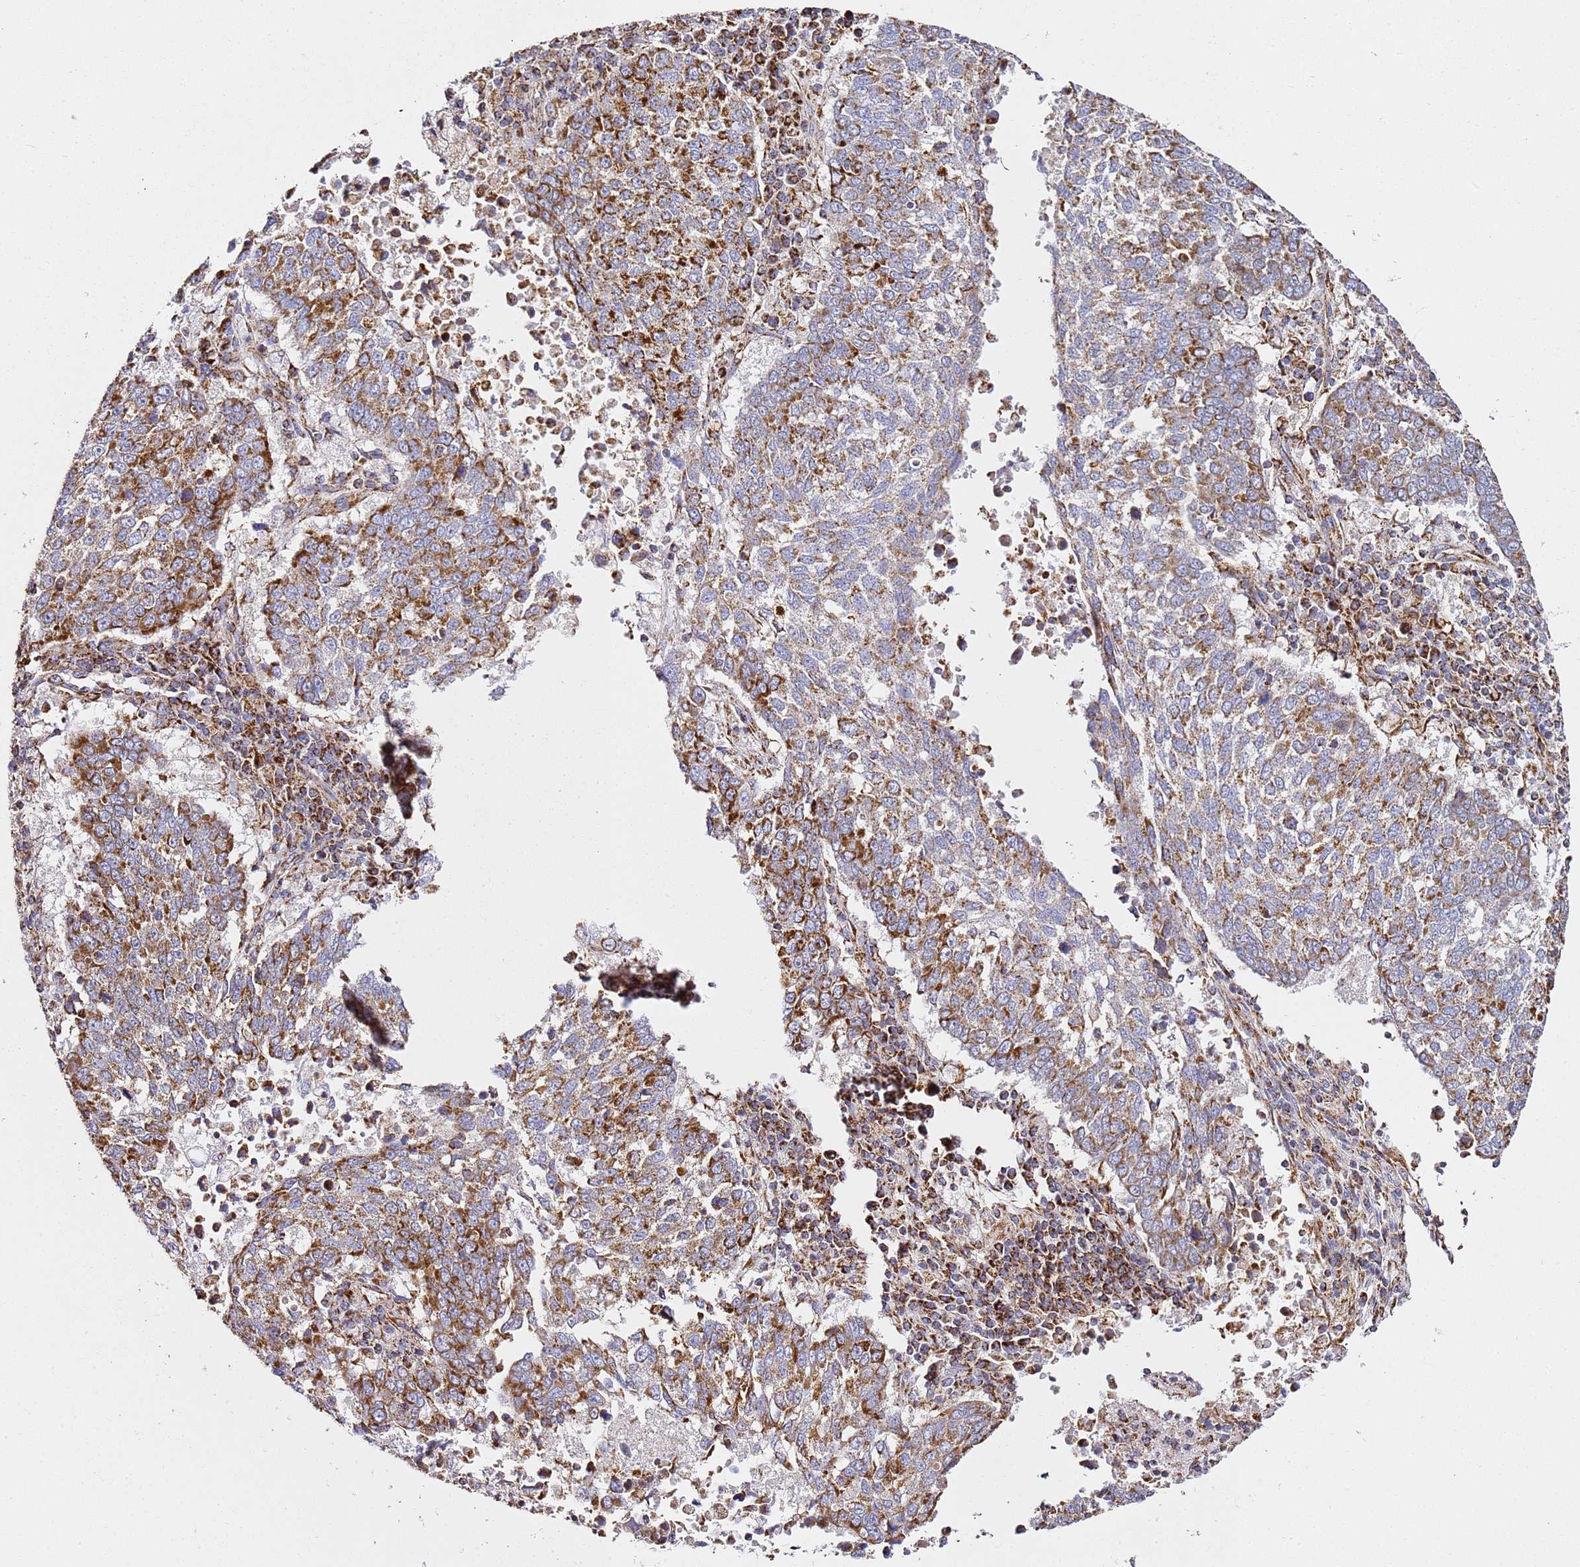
{"staining": {"intensity": "moderate", "quantity": ">75%", "location": "cytoplasmic/membranous"}, "tissue": "lung cancer", "cell_type": "Tumor cells", "image_type": "cancer", "snomed": [{"axis": "morphology", "description": "Squamous cell carcinoma, NOS"}, {"axis": "topography", "description": "Lung"}], "caption": "Immunohistochemistry (IHC) of squamous cell carcinoma (lung) reveals medium levels of moderate cytoplasmic/membranous positivity in about >75% of tumor cells. Nuclei are stained in blue.", "gene": "NDUFA3", "patient": {"sex": "male", "age": 73}}